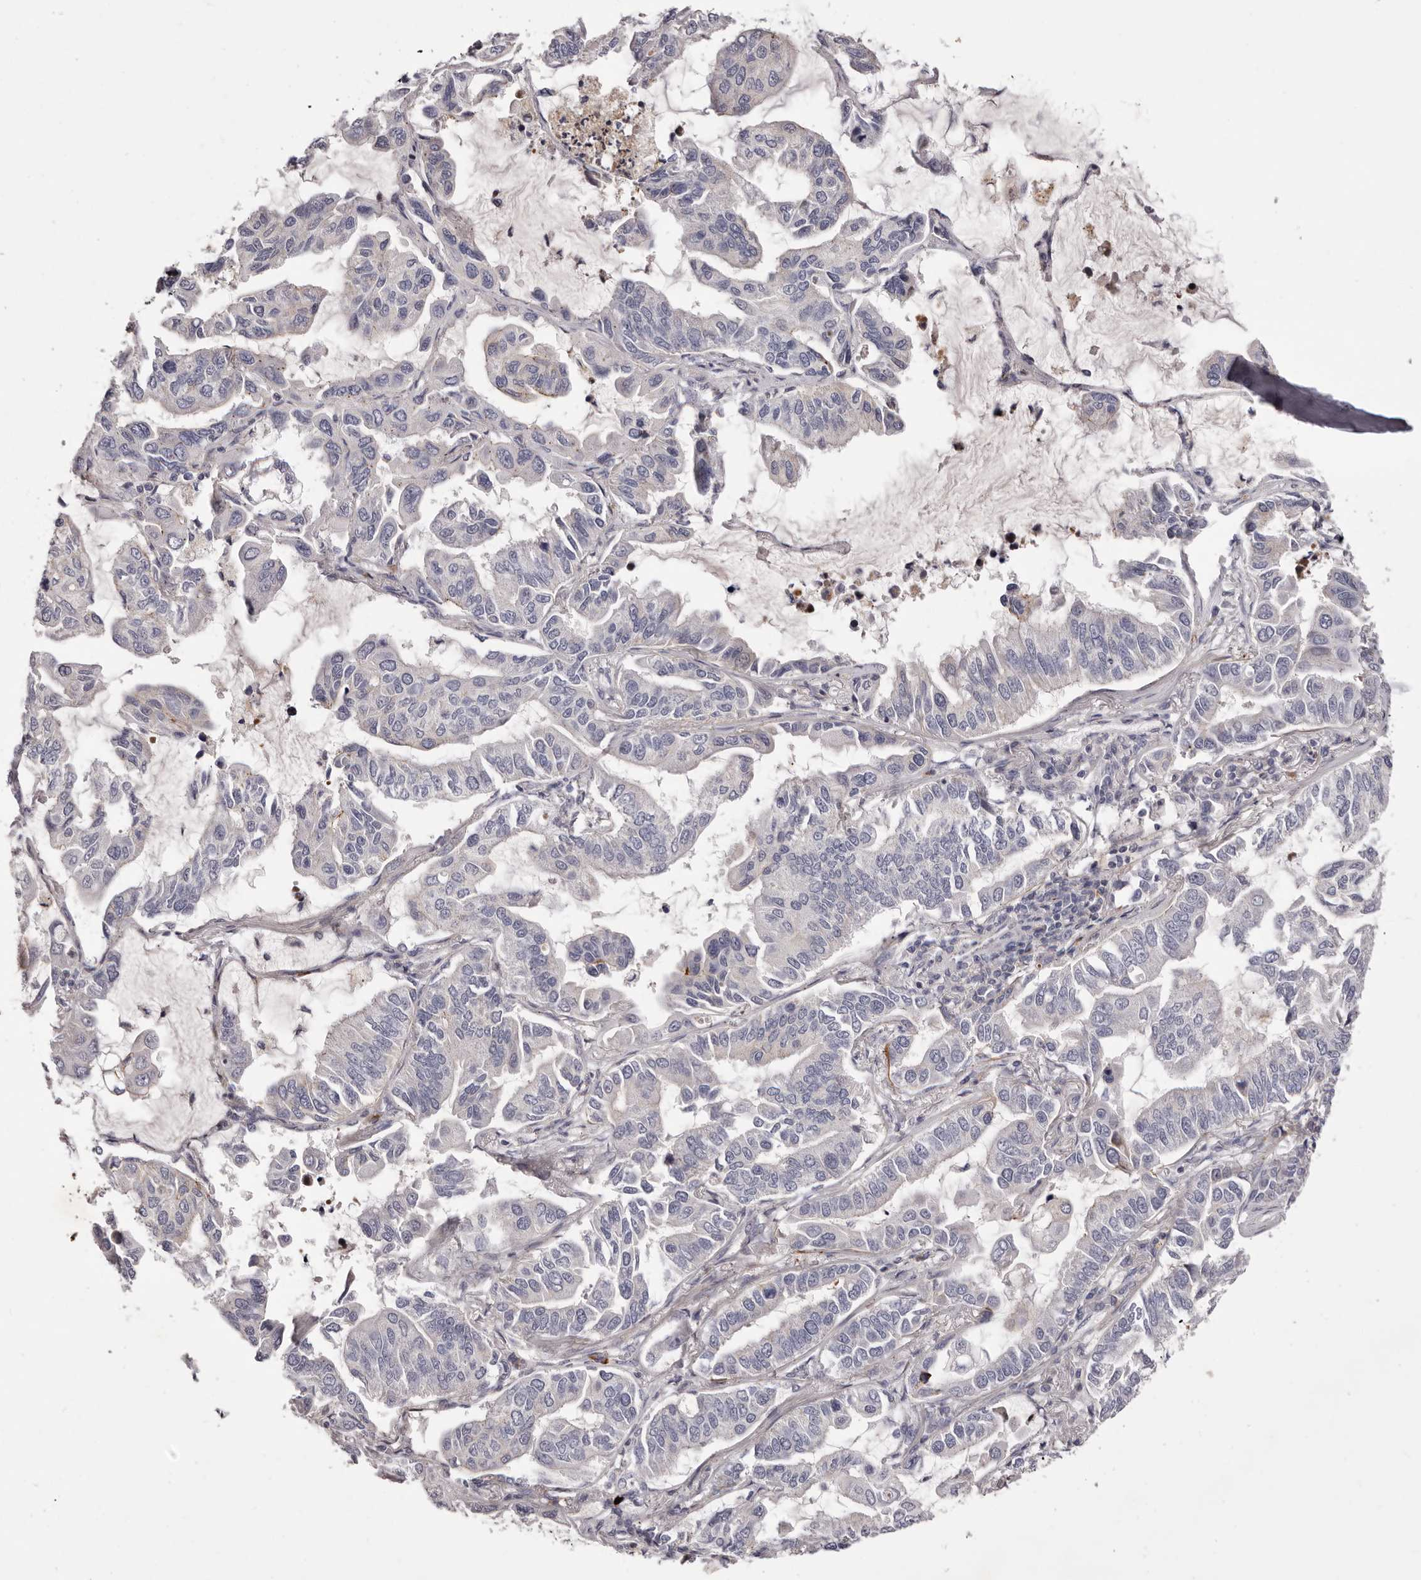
{"staining": {"intensity": "negative", "quantity": "none", "location": "none"}, "tissue": "lung cancer", "cell_type": "Tumor cells", "image_type": "cancer", "snomed": [{"axis": "morphology", "description": "Adenocarcinoma, NOS"}, {"axis": "topography", "description": "Lung"}], "caption": "There is no significant staining in tumor cells of adenocarcinoma (lung).", "gene": "PEG10", "patient": {"sex": "male", "age": 64}}